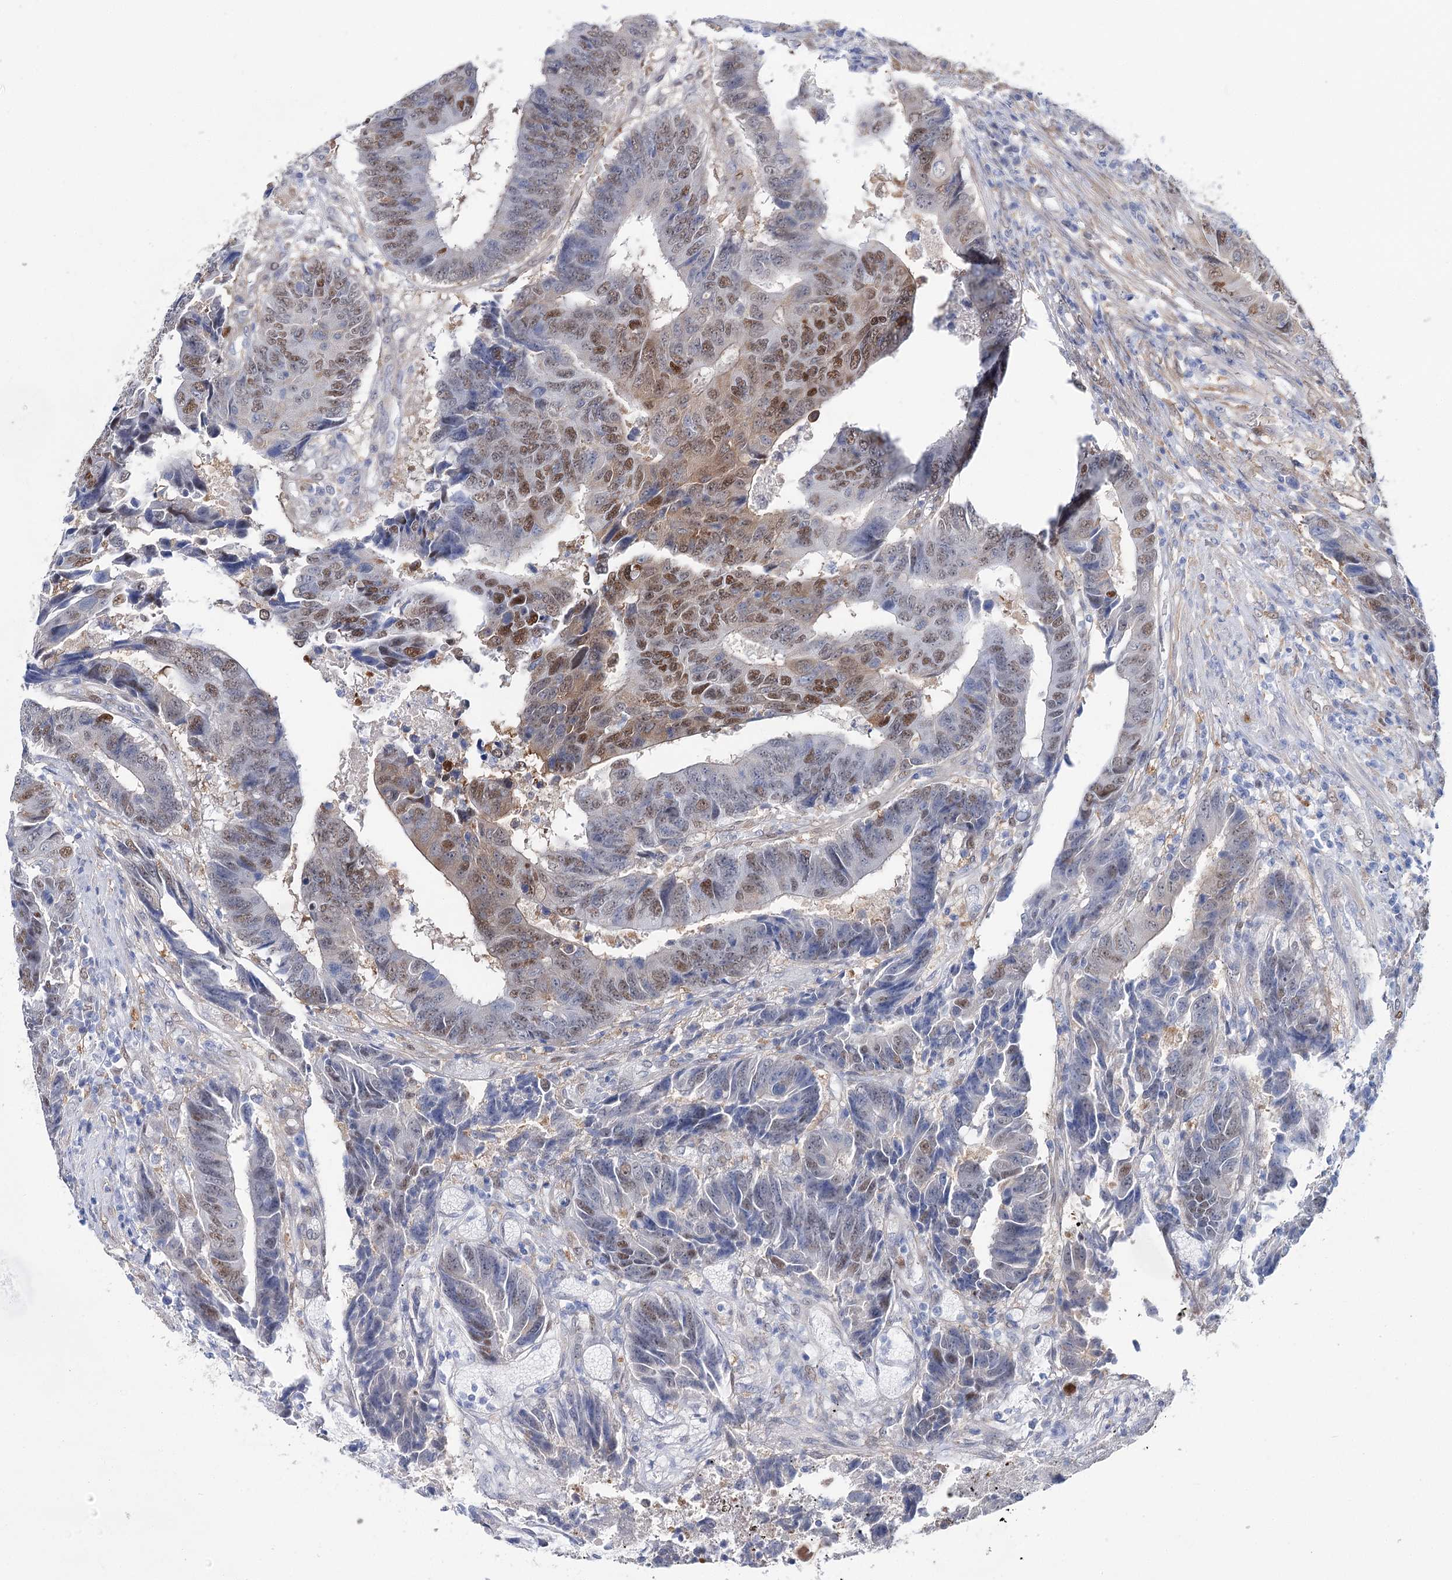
{"staining": {"intensity": "moderate", "quantity": "25%-75%", "location": "nuclear"}, "tissue": "colorectal cancer", "cell_type": "Tumor cells", "image_type": "cancer", "snomed": [{"axis": "morphology", "description": "Adenocarcinoma, NOS"}, {"axis": "topography", "description": "Rectum"}], "caption": "Immunohistochemistry of human colorectal cancer demonstrates medium levels of moderate nuclear expression in approximately 25%-75% of tumor cells.", "gene": "UGDH", "patient": {"sex": "male", "age": 84}}